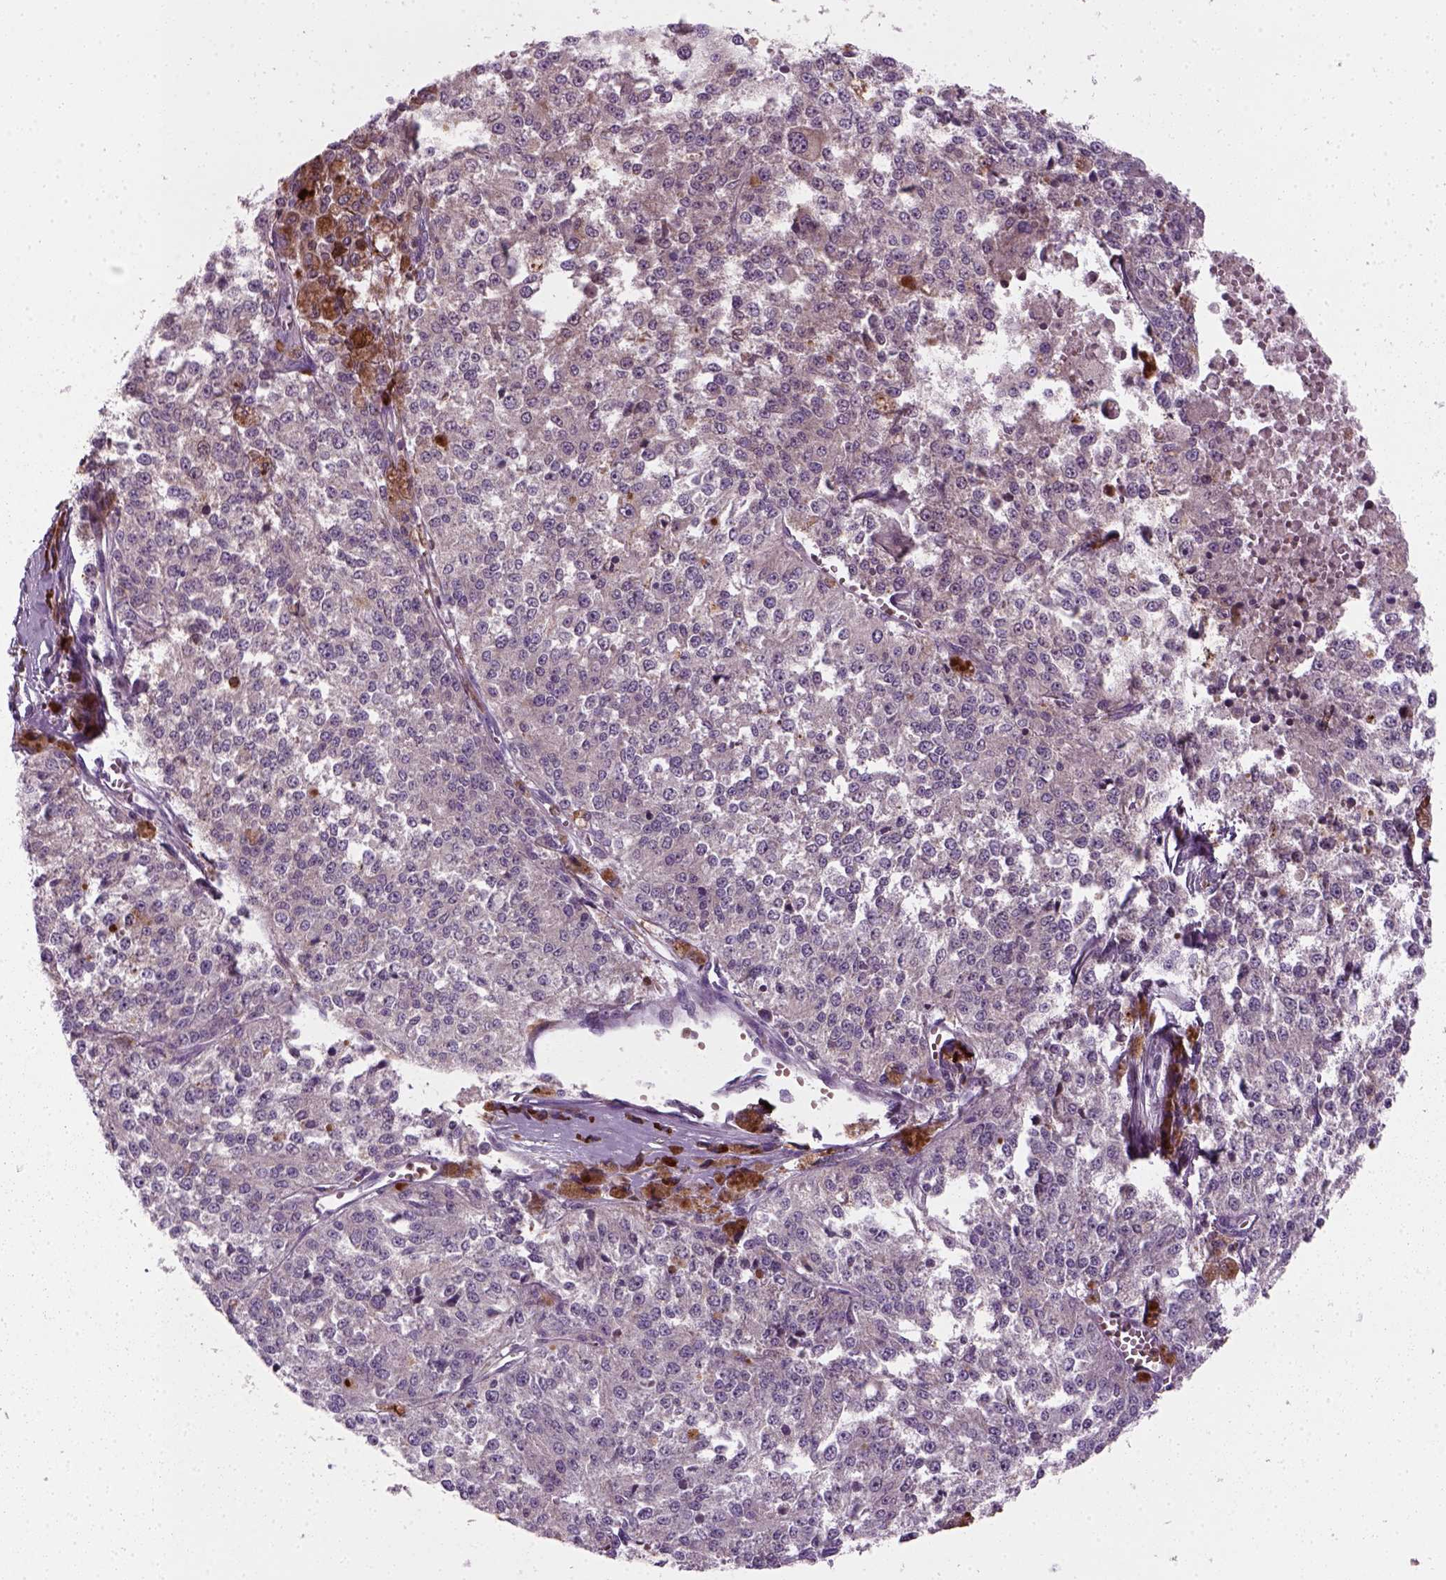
{"staining": {"intensity": "negative", "quantity": "none", "location": "none"}, "tissue": "melanoma", "cell_type": "Tumor cells", "image_type": "cancer", "snomed": [{"axis": "morphology", "description": "Malignant melanoma, Metastatic site"}, {"axis": "topography", "description": "Lymph node"}], "caption": "Immunohistochemistry (IHC) histopathology image of human melanoma stained for a protein (brown), which demonstrates no staining in tumor cells.", "gene": "NUDT16L1", "patient": {"sex": "female", "age": 64}}